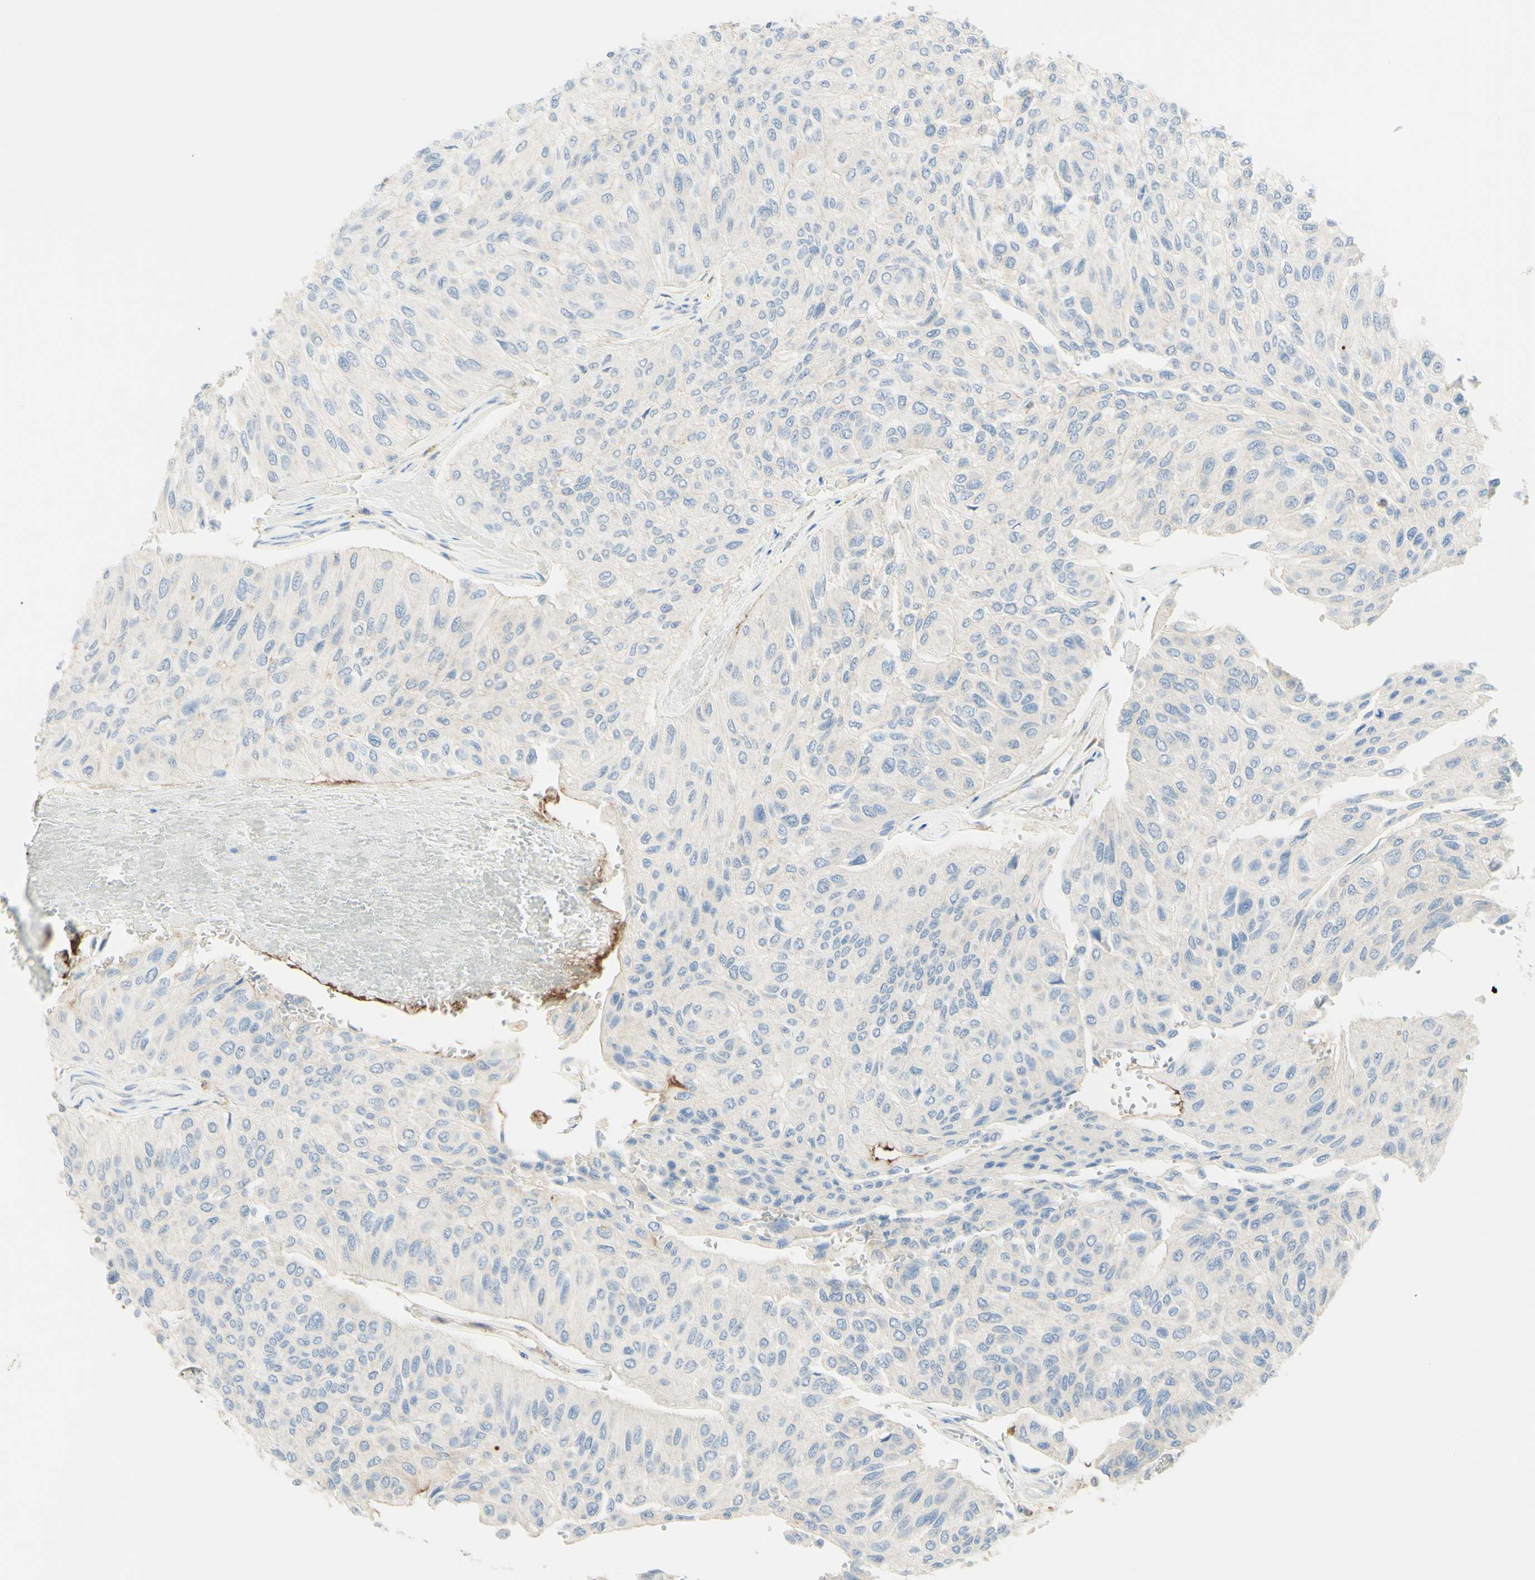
{"staining": {"intensity": "negative", "quantity": "none", "location": "none"}, "tissue": "urothelial cancer", "cell_type": "Tumor cells", "image_type": "cancer", "snomed": [{"axis": "morphology", "description": "Urothelial carcinoma, High grade"}, {"axis": "topography", "description": "Urinary bladder"}], "caption": "Image shows no protein staining in tumor cells of urothelial cancer tissue. The staining was performed using DAB (3,3'-diaminobenzidine) to visualize the protein expression in brown, while the nuclei were stained in blue with hematoxylin (Magnification: 20x).", "gene": "MTM1", "patient": {"sex": "male", "age": 66}}